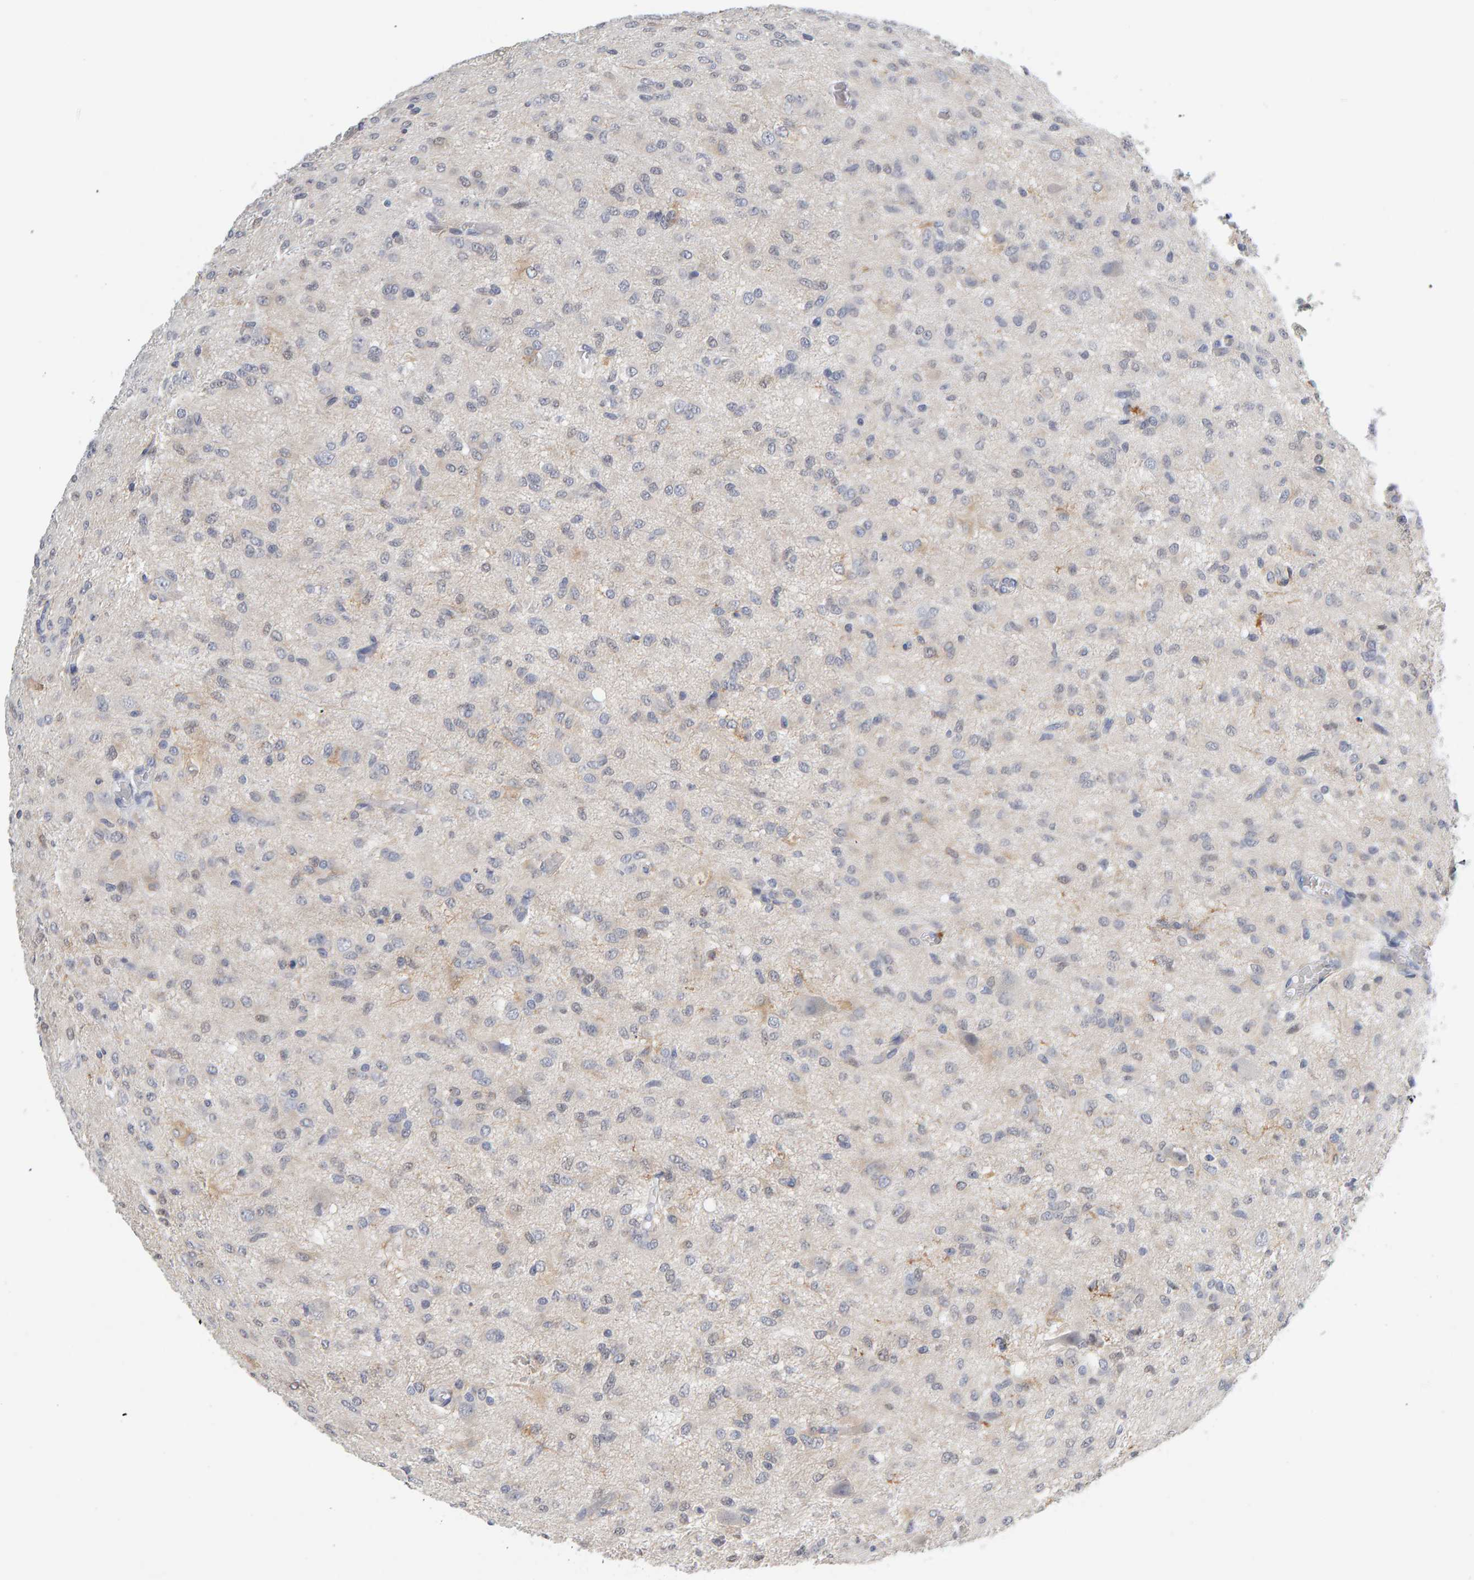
{"staining": {"intensity": "weak", "quantity": "<25%", "location": "cytoplasmic/membranous"}, "tissue": "glioma", "cell_type": "Tumor cells", "image_type": "cancer", "snomed": [{"axis": "morphology", "description": "Glioma, malignant, High grade"}, {"axis": "topography", "description": "Brain"}], "caption": "An IHC histopathology image of high-grade glioma (malignant) is shown. There is no staining in tumor cells of high-grade glioma (malignant).", "gene": "CTH", "patient": {"sex": "female", "age": 59}}